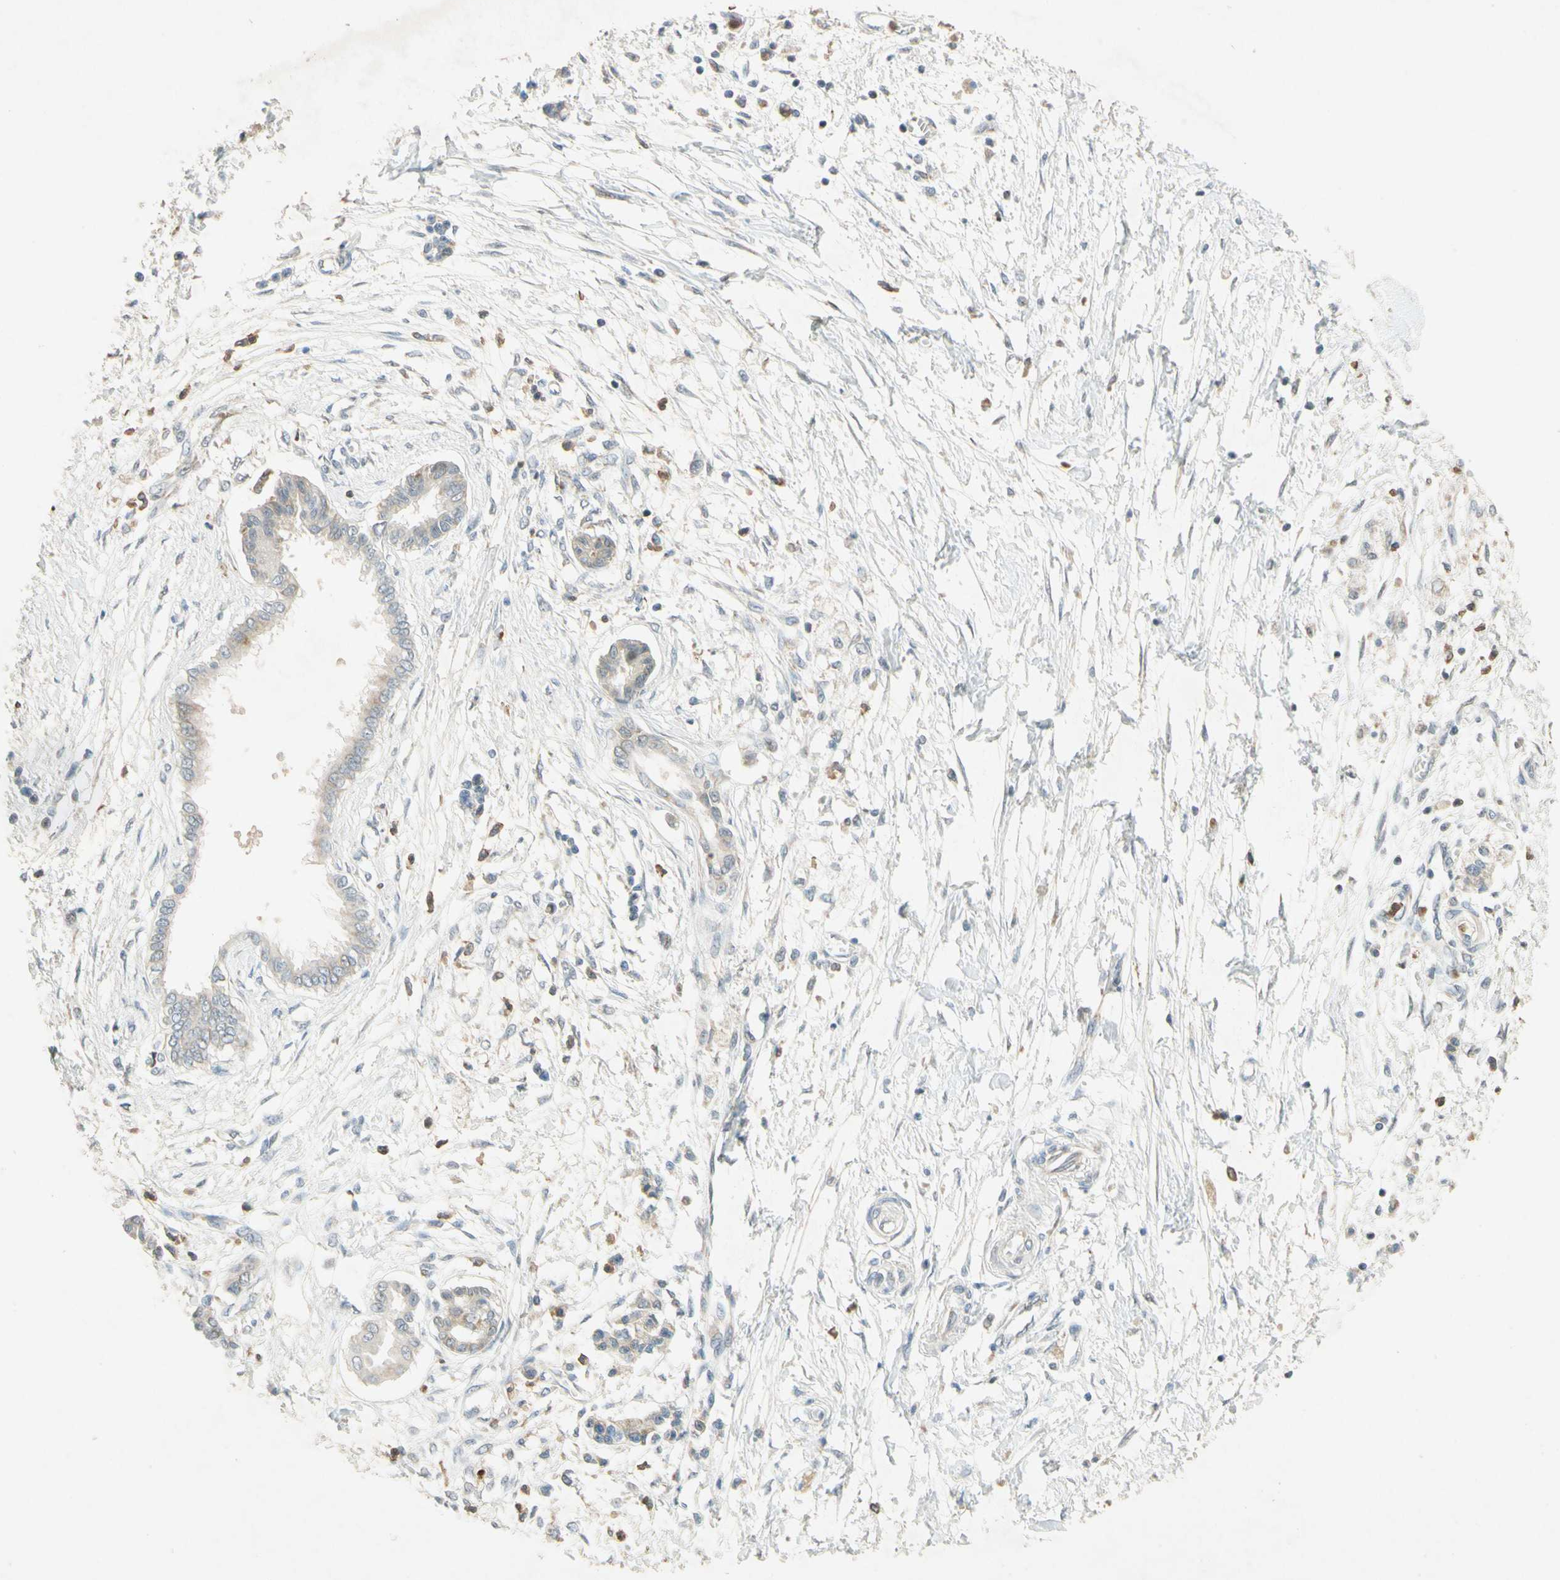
{"staining": {"intensity": "weak", "quantity": "25%-75%", "location": "cytoplasmic/membranous"}, "tissue": "pancreatic cancer", "cell_type": "Tumor cells", "image_type": "cancer", "snomed": [{"axis": "morphology", "description": "Adenocarcinoma, NOS"}, {"axis": "topography", "description": "Pancreas"}], "caption": "Immunohistochemical staining of pancreatic cancer (adenocarcinoma) shows low levels of weak cytoplasmic/membranous staining in about 25%-75% of tumor cells.", "gene": "GATA1", "patient": {"sex": "male", "age": 56}}